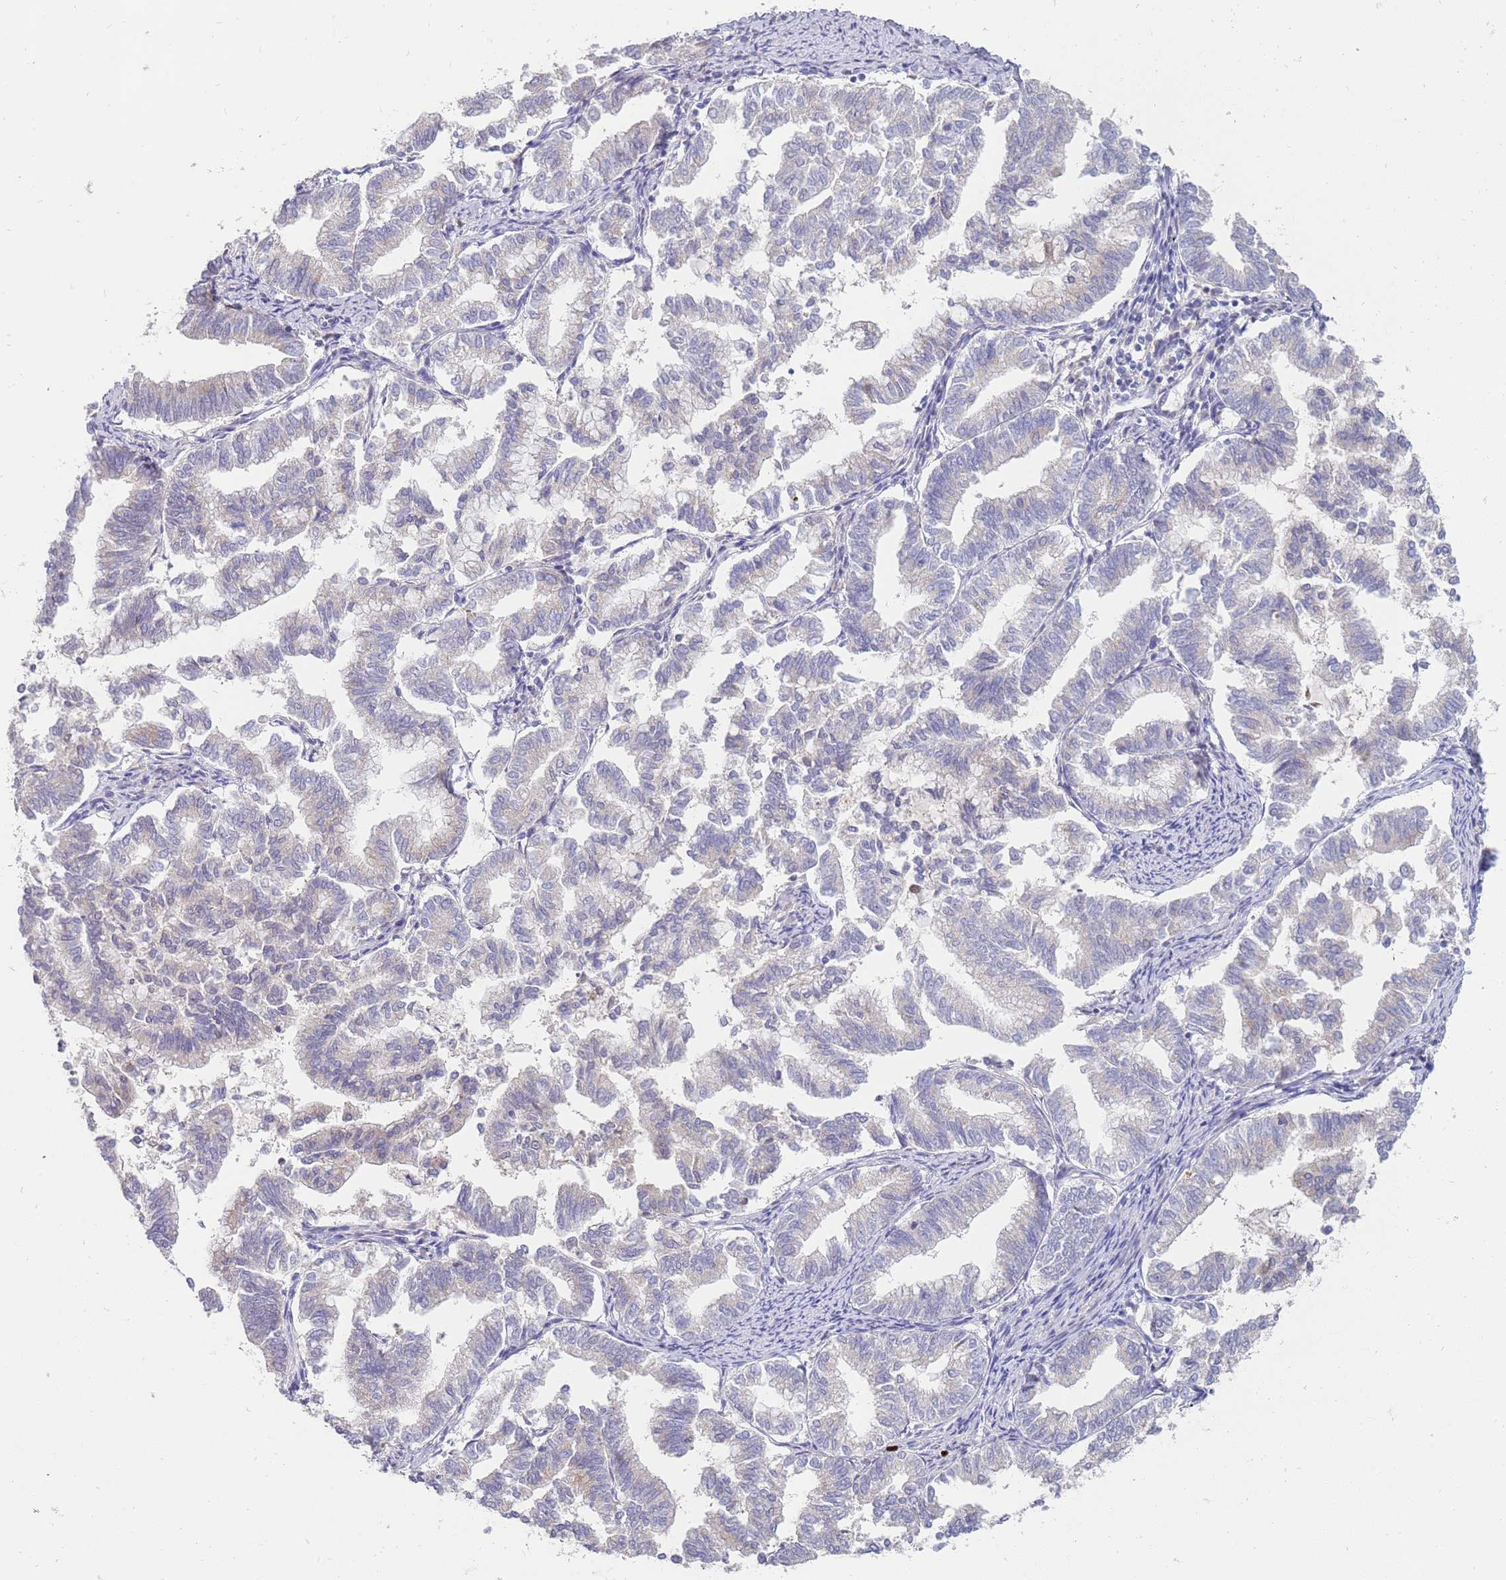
{"staining": {"intensity": "negative", "quantity": "none", "location": "none"}, "tissue": "endometrial cancer", "cell_type": "Tumor cells", "image_type": "cancer", "snomed": [{"axis": "morphology", "description": "Adenocarcinoma, NOS"}, {"axis": "topography", "description": "Endometrium"}], "caption": "This photomicrograph is of endometrial cancer (adenocarcinoma) stained with IHC to label a protein in brown with the nuclei are counter-stained blue. There is no staining in tumor cells.", "gene": "STK25", "patient": {"sex": "female", "age": 79}}